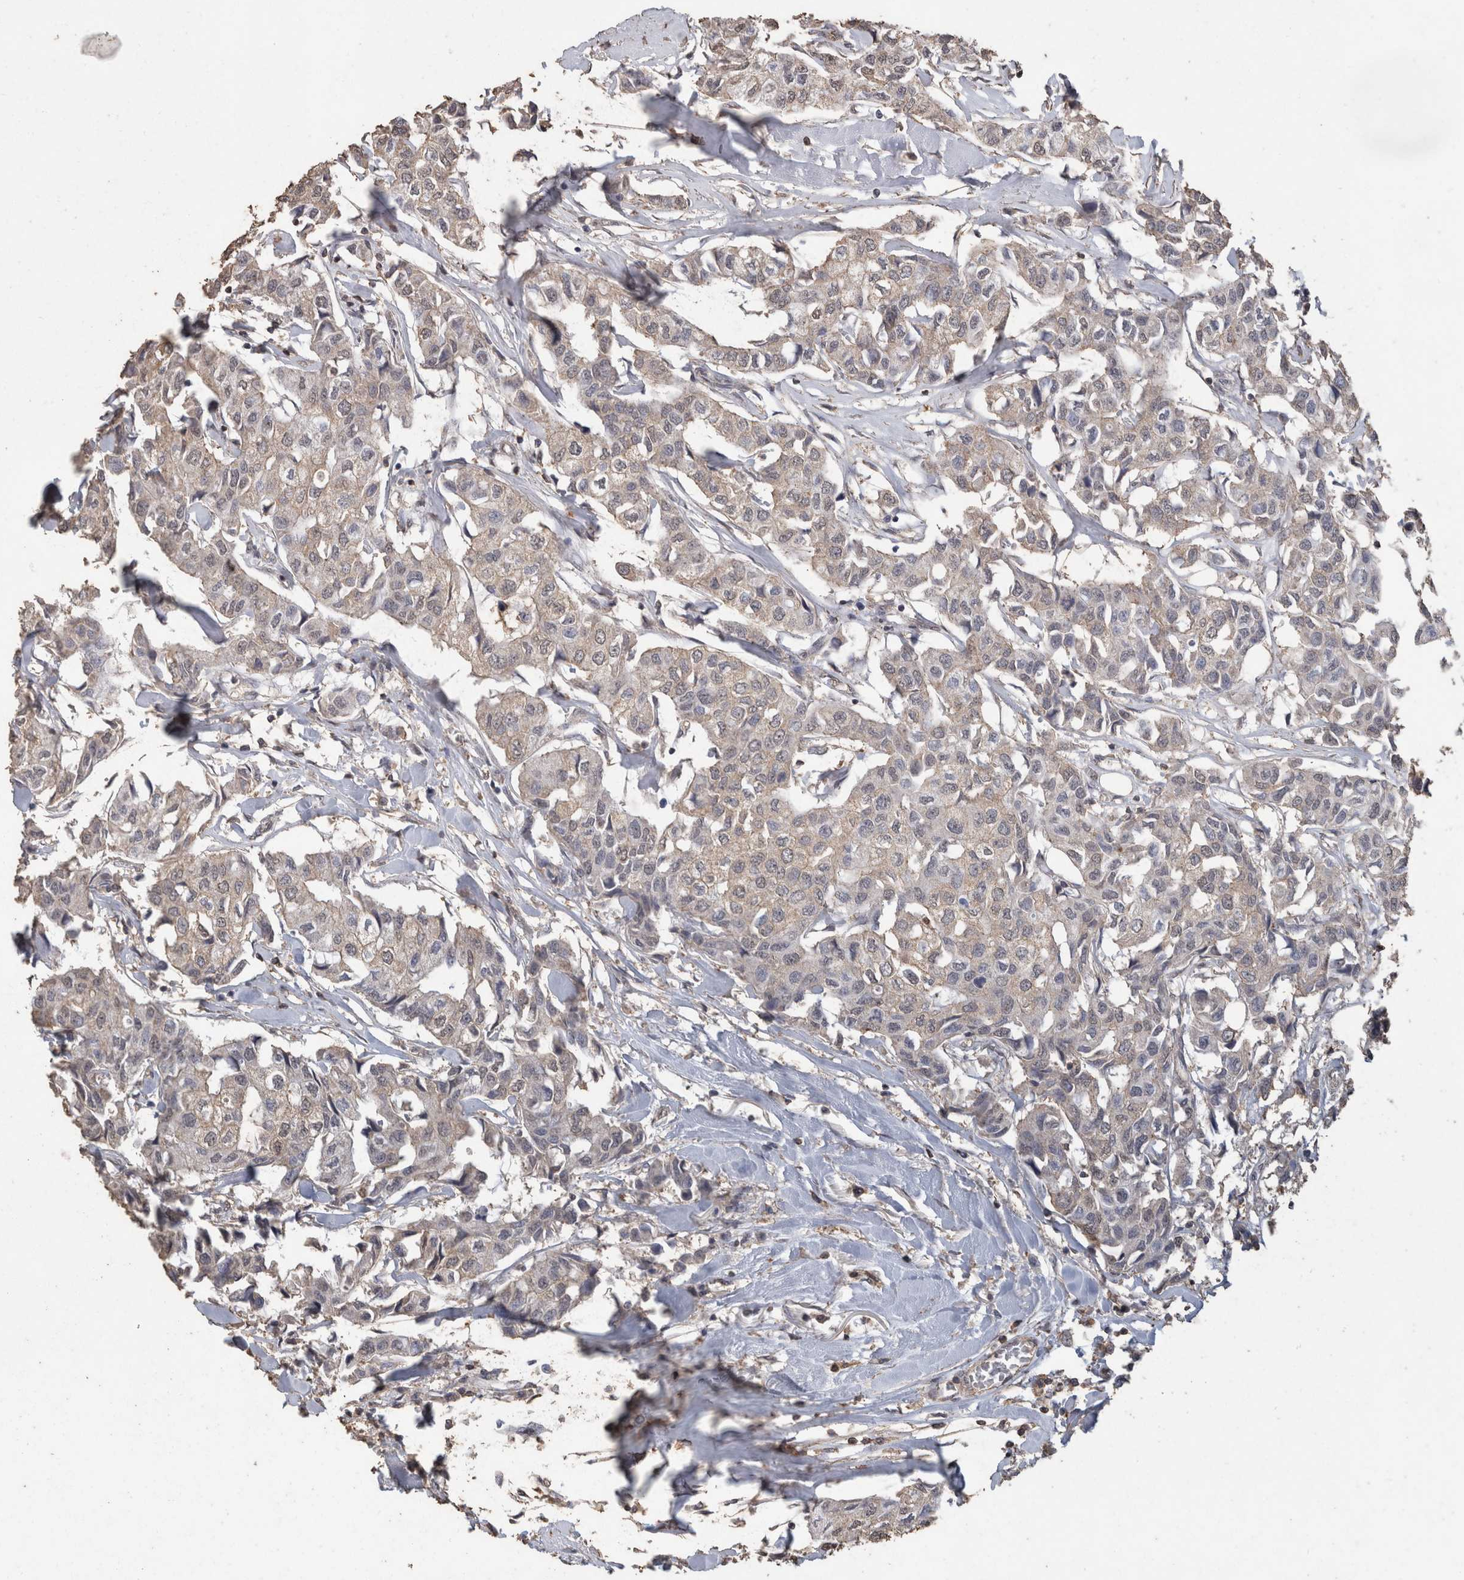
{"staining": {"intensity": "weak", "quantity": "<25%", "location": "cytoplasmic/membranous"}, "tissue": "breast cancer", "cell_type": "Tumor cells", "image_type": "cancer", "snomed": [{"axis": "morphology", "description": "Duct carcinoma"}, {"axis": "topography", "description": "Breast"}], "caption": "The photomicrograph reveals no significant positivity in tumor cells of infiltrating ductal carcinoma (breast).", "gene": "CX3CL1", "patient": {"sex": "female", "age": 80}}